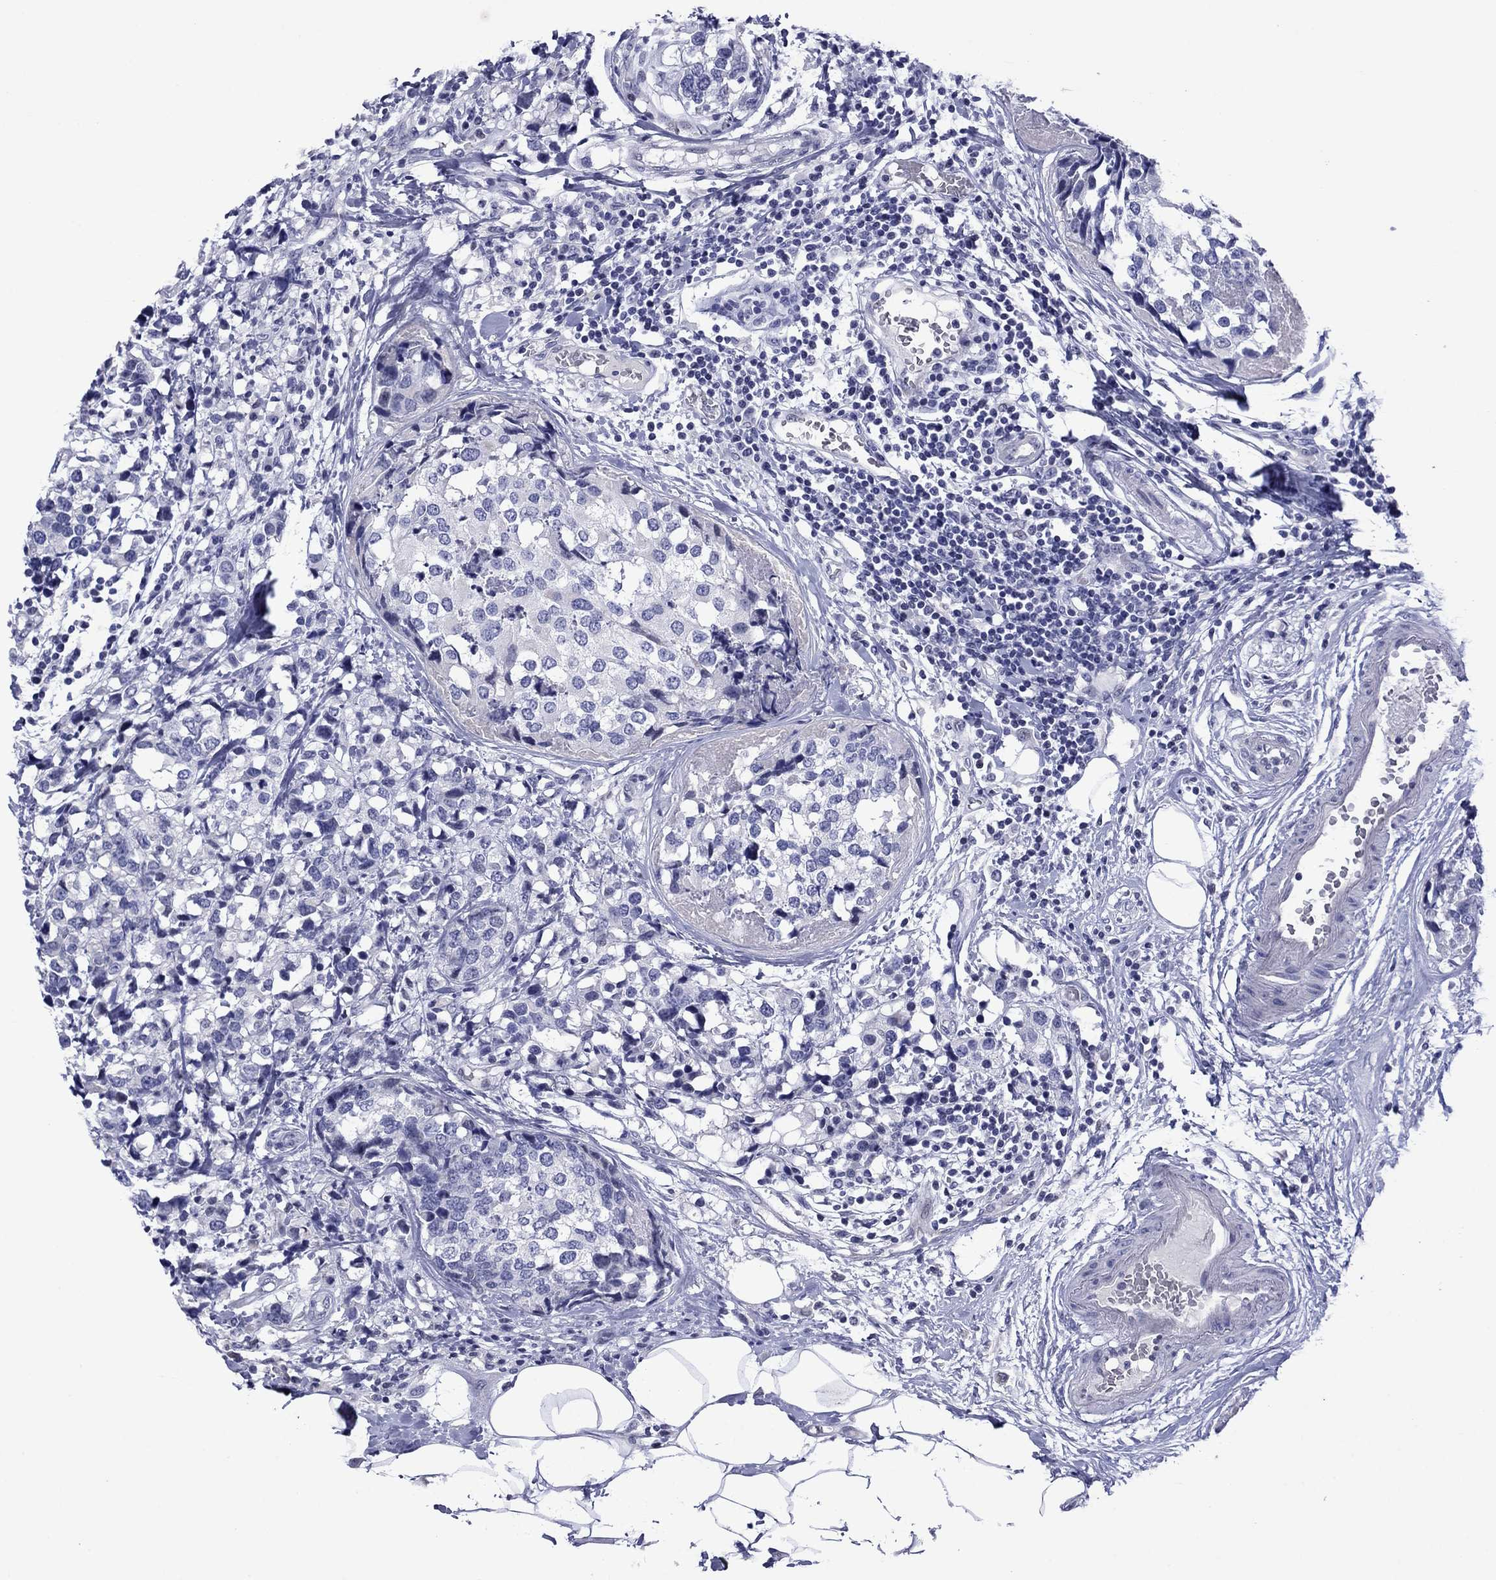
{"staining": {"intensity": "negative", "quantity": "none", "location": "none"}, "tissue": "breast cancer", "cell_type": "Tumor cells", "image_type": "cancer", "snomed": [{"axis": "morphology", "description": "Lobular carcinoma"}, {"axis": "topography", "description": "Breast"}], "caption": "Immunohistochemistry photomicrograph of human breast cancer (lobular carcinoma) stained for a protein (brown), which demonstrates no positivity in tumor cells.", "gene": "PIWIL1", "patient": {"sex": "female", "age": 59}}